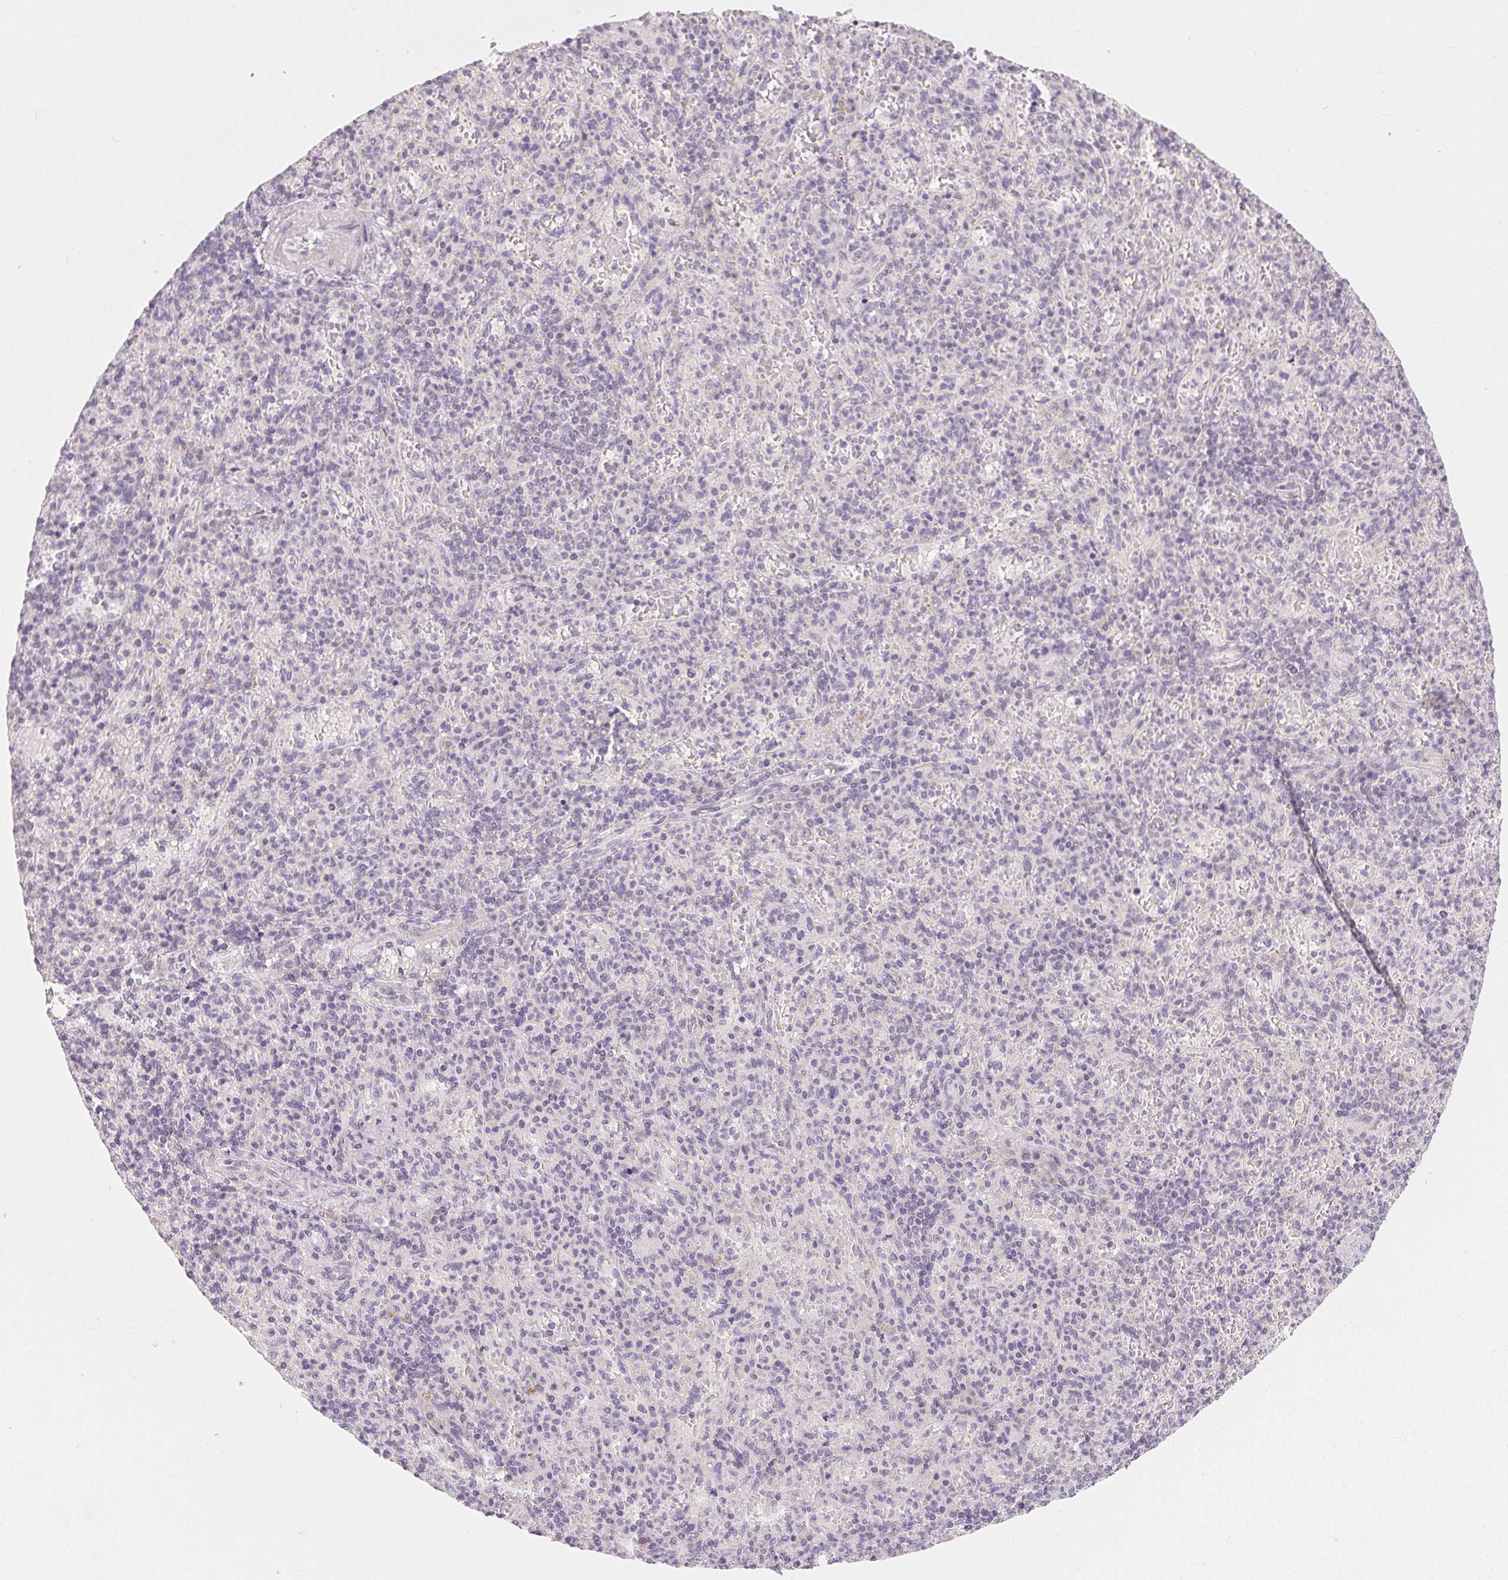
{"staining": {"intensity": "negative", "quantity": "none", "location": "none"}, "tissue": "spleen", "cell_type": "Cells in red pulp", "image_type": "normal", "snomed": [{"axis": "morphology", "description": "Normal tissue, NOS"}, {"axis": "topography", "description": "Spleen"}], "caption": "A high-resolution photomicrograph shows immunohistochemistry (IHC) staining of benign spleen, which displays no significant staining in cells in red pulp.", "gene": "MYBL1", "patient": {"sex": "female", "age": 74}}